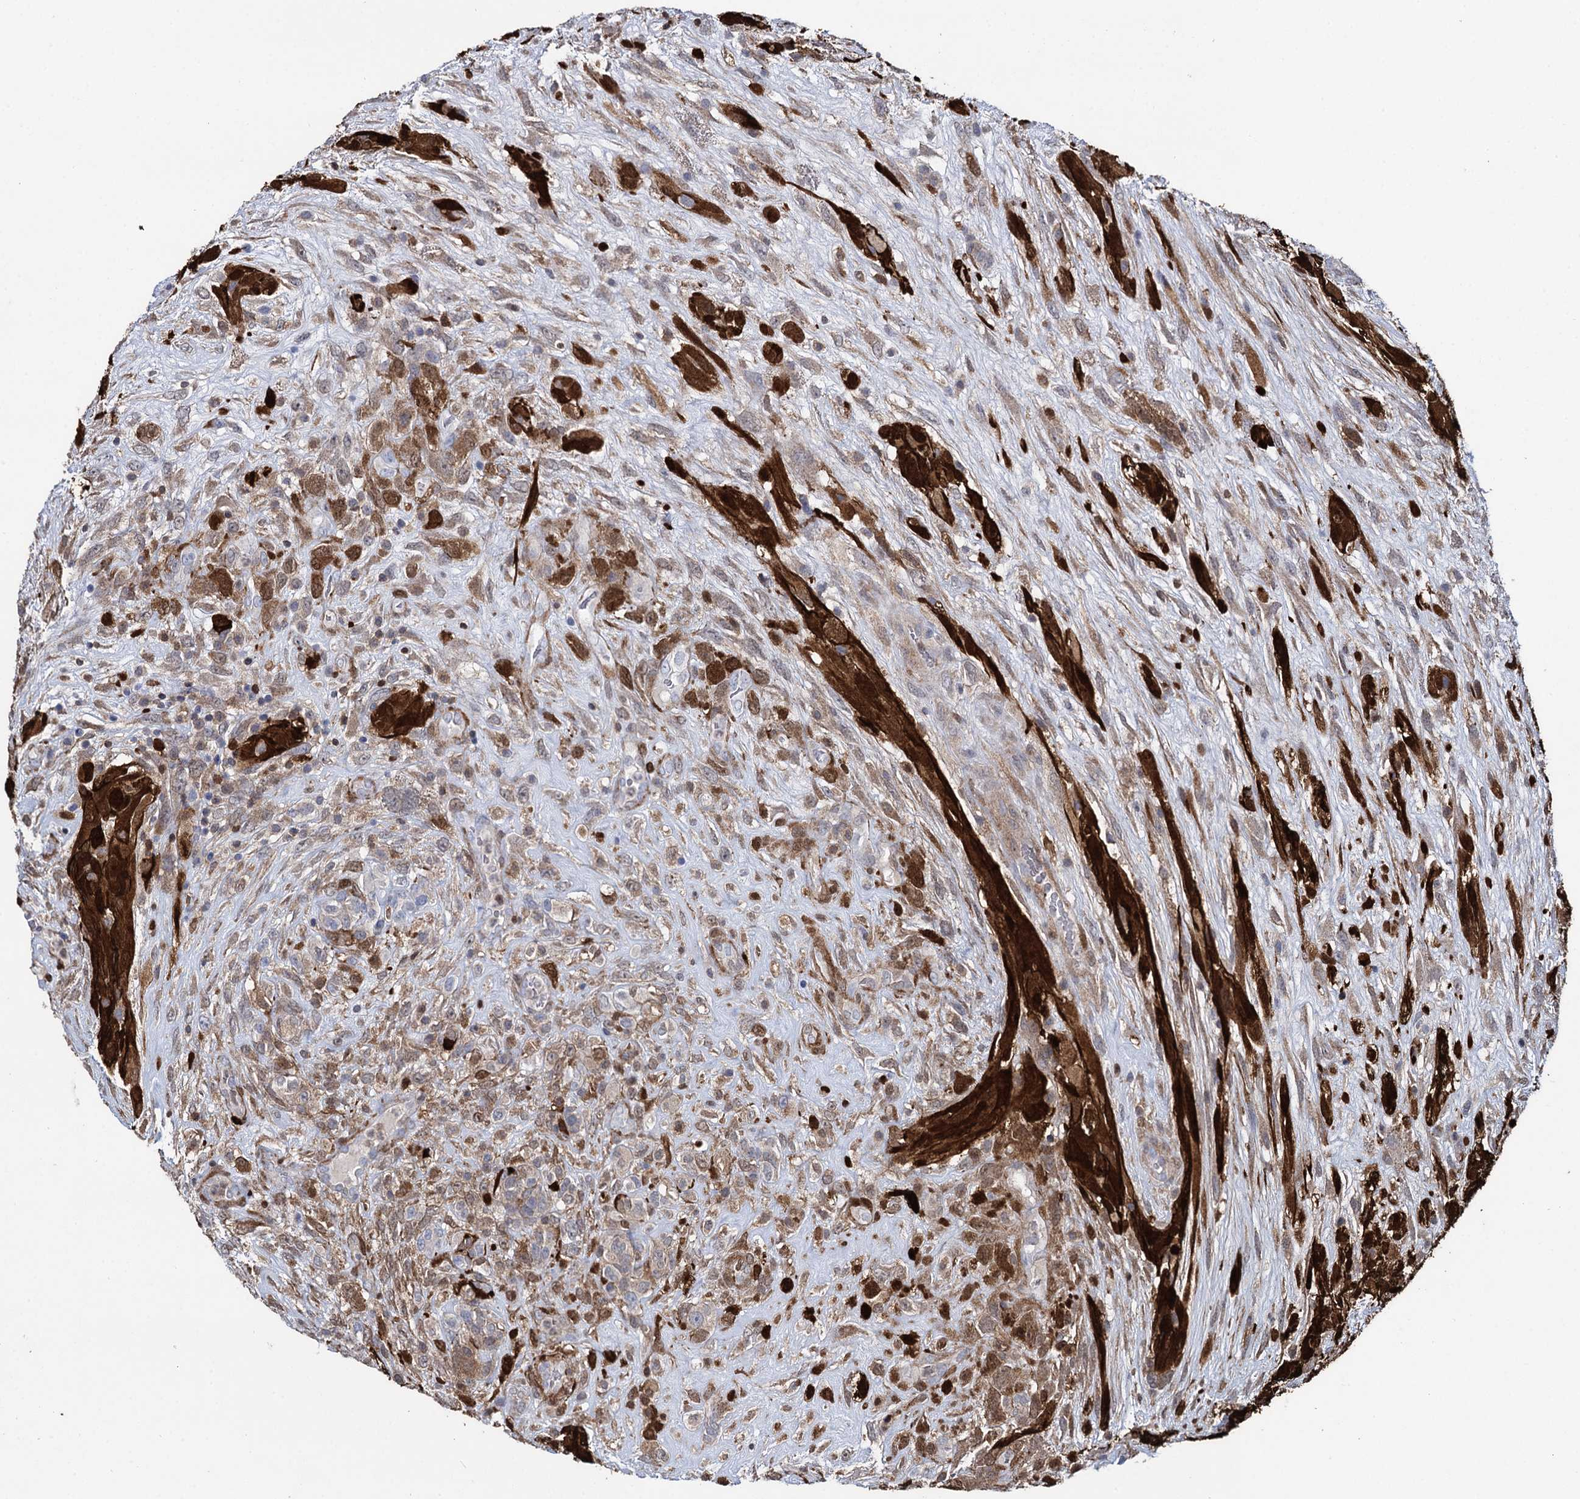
{"staining": {"intensity": "moderate", "quantity": "25%-75%", "location": "cytoplasmic/membranous,nuclear"}, "tissue": "glioma", "cell_type": "Tumor cells", "image_type": "cancer", "snomed": [{"axis": "morphology", "description": "Glioma, malignant, High grade"}, {"axis": "topography", "description": "Brain"}], "caption": "DAB immunohistochemical staining of high-grade glioma (malignant) displays moderate cytoplasmic/membranous and nuclear protein positivity in about 25%-75% of tumor cells.", "gene": "FABP5", "patient": {"sex": "male", "age": 61}}